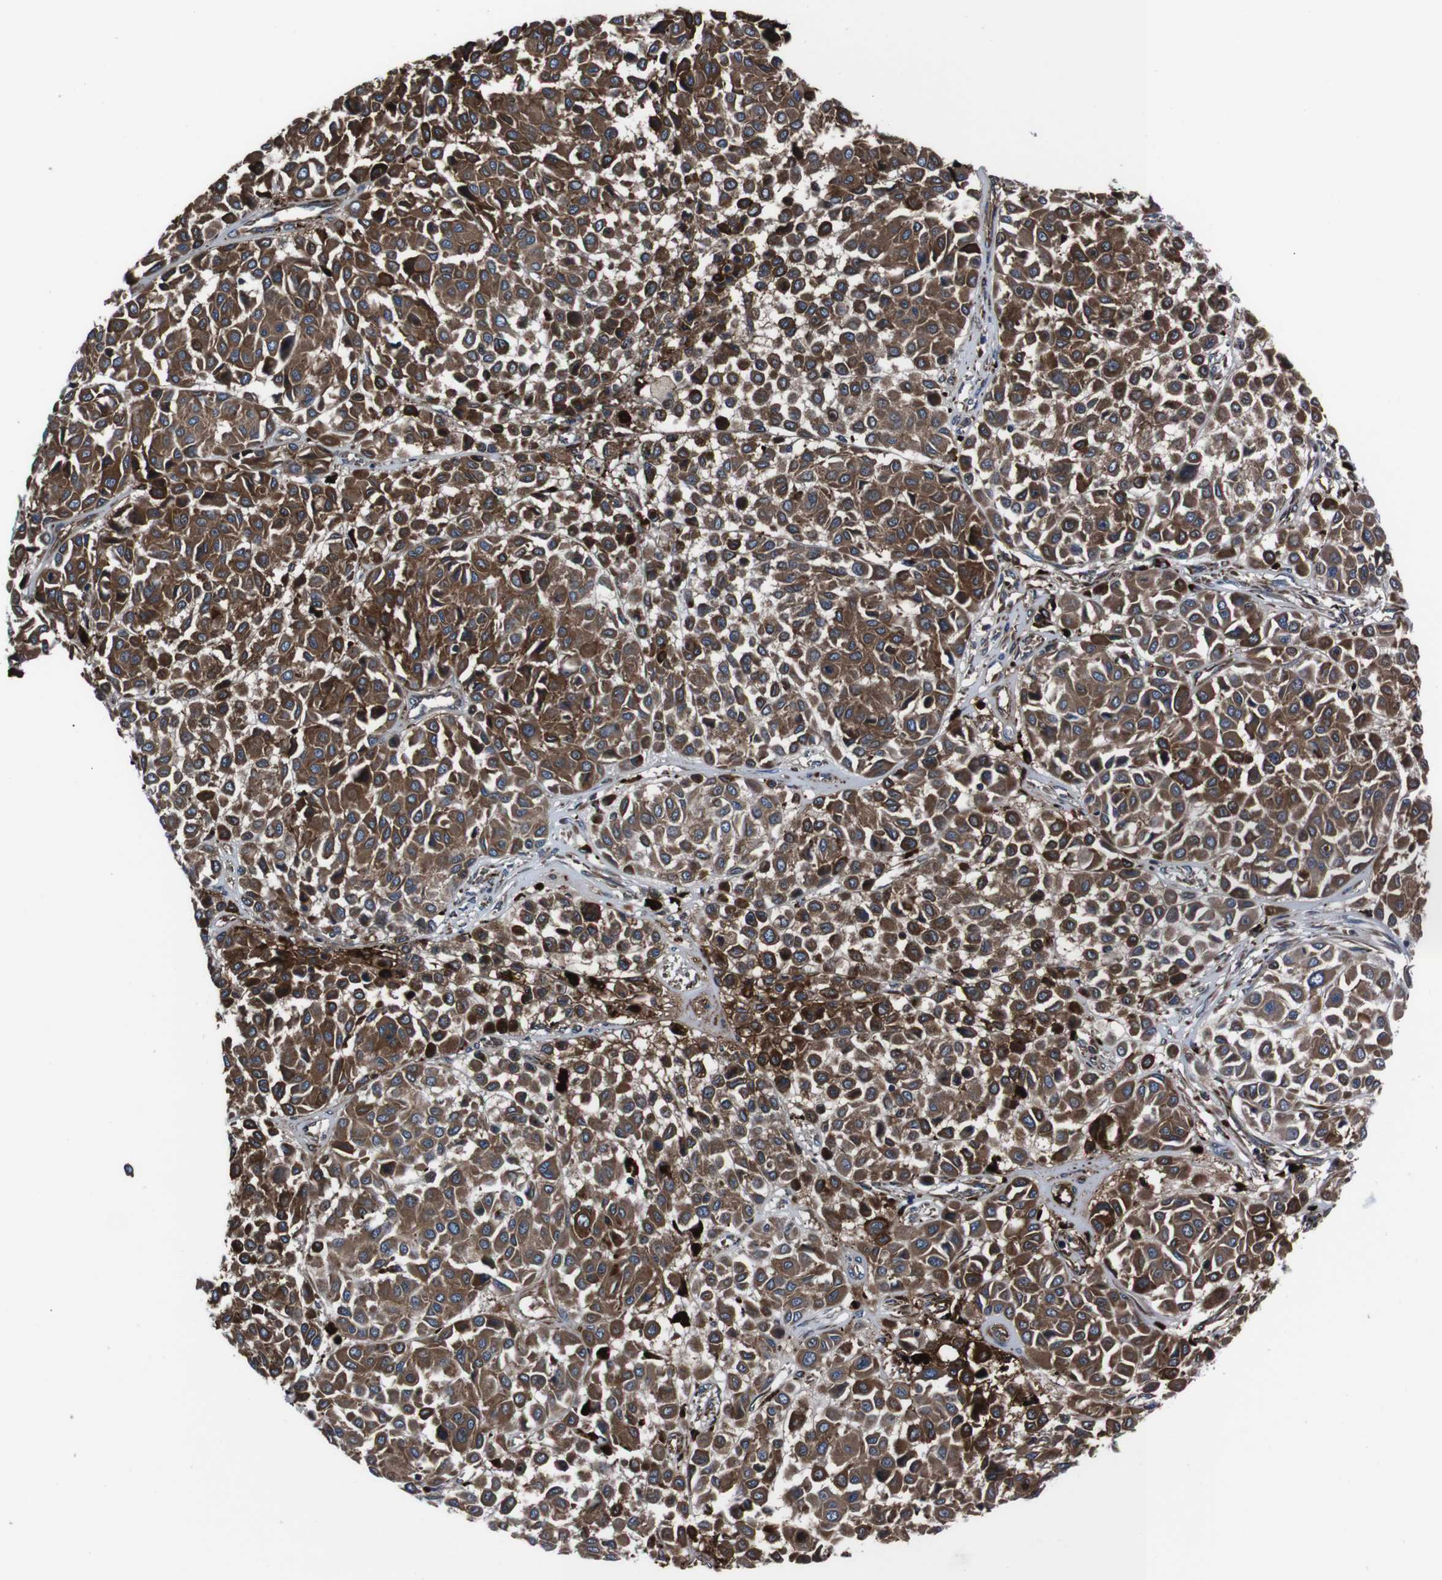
{"staining": {"intensity": "strong", "quantity": ">75%", "location": "cytoplasmic/membranous"}, "tissue": "melanoma", "cell_type": "Tumor cells", "image_type": "cancer", "snomed": [{"axis": "morphology", "description": "Malignant melanoma, Metastatic site"}, {"axis": "topography", "description": "Soft tissue"}], "caption": "A micrograph of malignant melanoma (metastatic site) stained for a protein exhibits strong cytoplasmic/membranous brown staining in tumor cells.", "gene": "EIF4A2", "patient": {"sex": "male", "age": 41}}